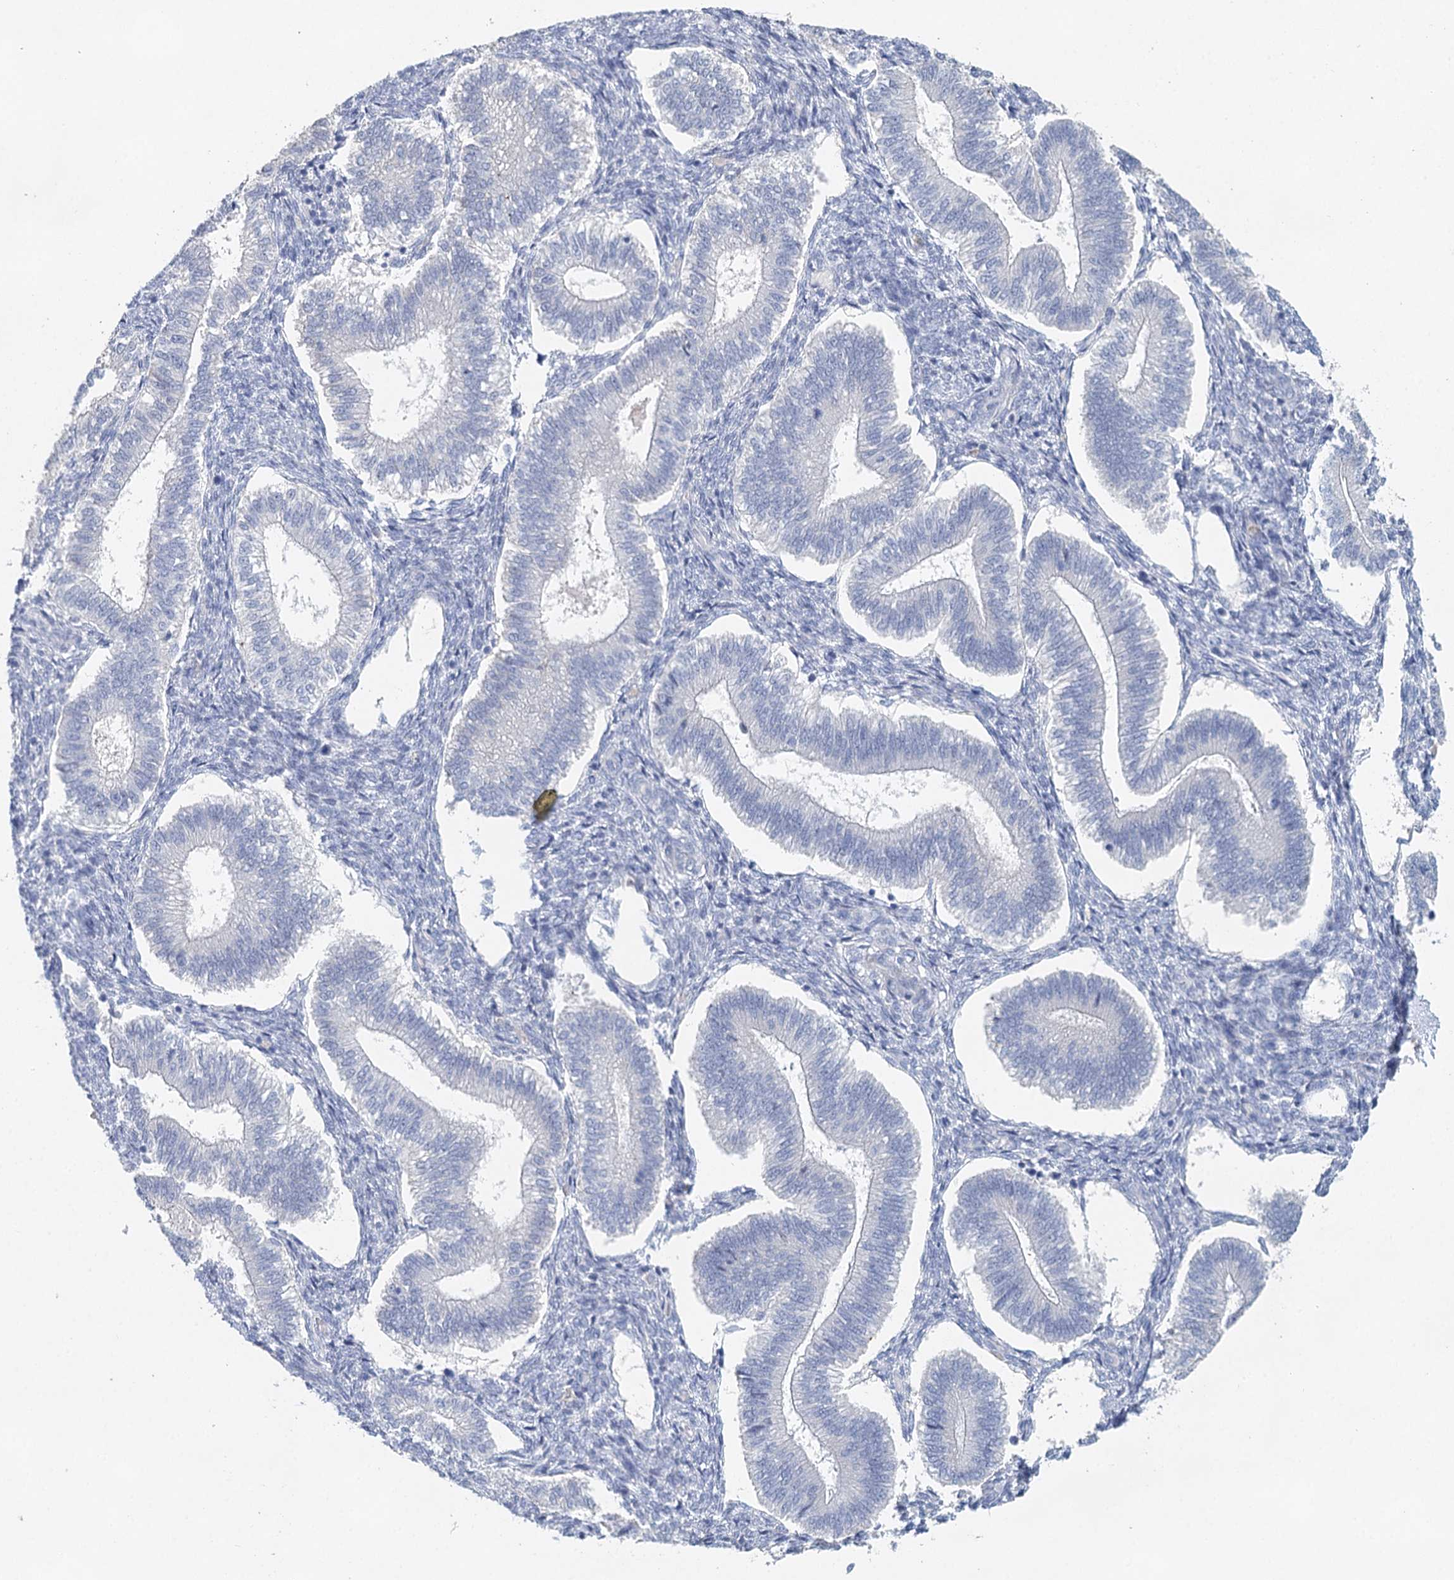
{"staining": {"intensity": "negative", "quantity": "none", "location": "none"}, "tissue": "endometrium", "cell_type": "Cells in endometrial stroma", "image_type": "normal", "snomed": [{"axis": "morphology", "description": "Normal tissue, NOS"}, {"axis": "topography", "description": "Endometrium"}], "caption": "DAB (3,3'-diaminobenzidine) immunohistochemical staining of benign endometrium exhibits no significant expression in cells in endometrial stroma.", "gene": "MYL6B", "patient": {"sex": "female", "age": 25}}